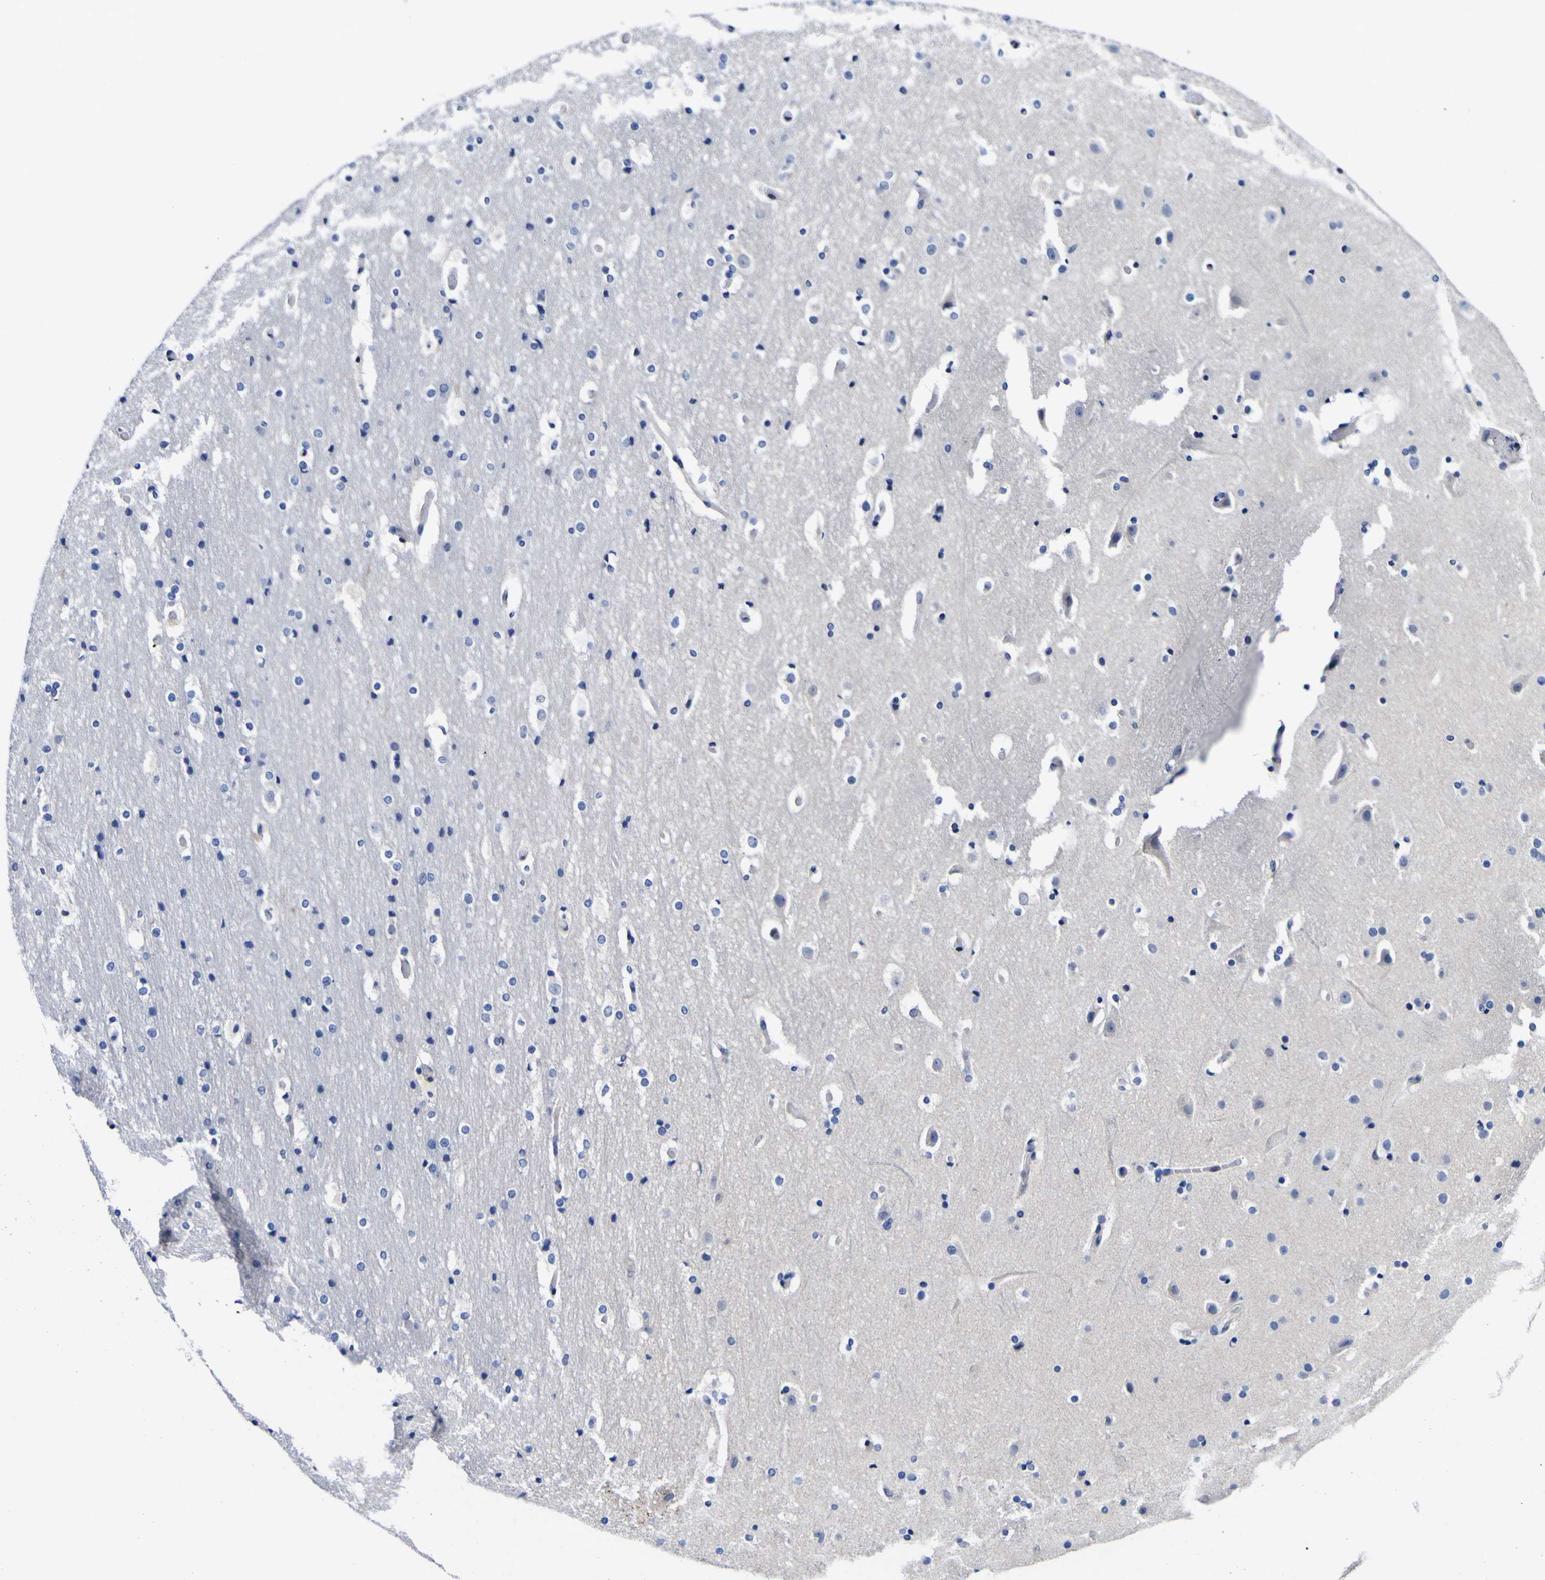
{"staining": {"intensity": "negative", "quantity": "none", "location": "none"}, "tissue": "cerebral cortex", "cell_type": "Endothelial cells", "image_type": "normal", "snomed": [{"axis": "morphology", "description": "Normal tissue, NOS"}, {"axis": "topography", "description": "Cerebral cortex"}], "caption": "A high-resolution photomicrograph shows immunohistochemistry (IHC) staining of benign cerebral cortex, which exhibits no significant staining in endothelial cells.", "gene": "CASP6", "patient": {"sex": "male", "age": 57}}